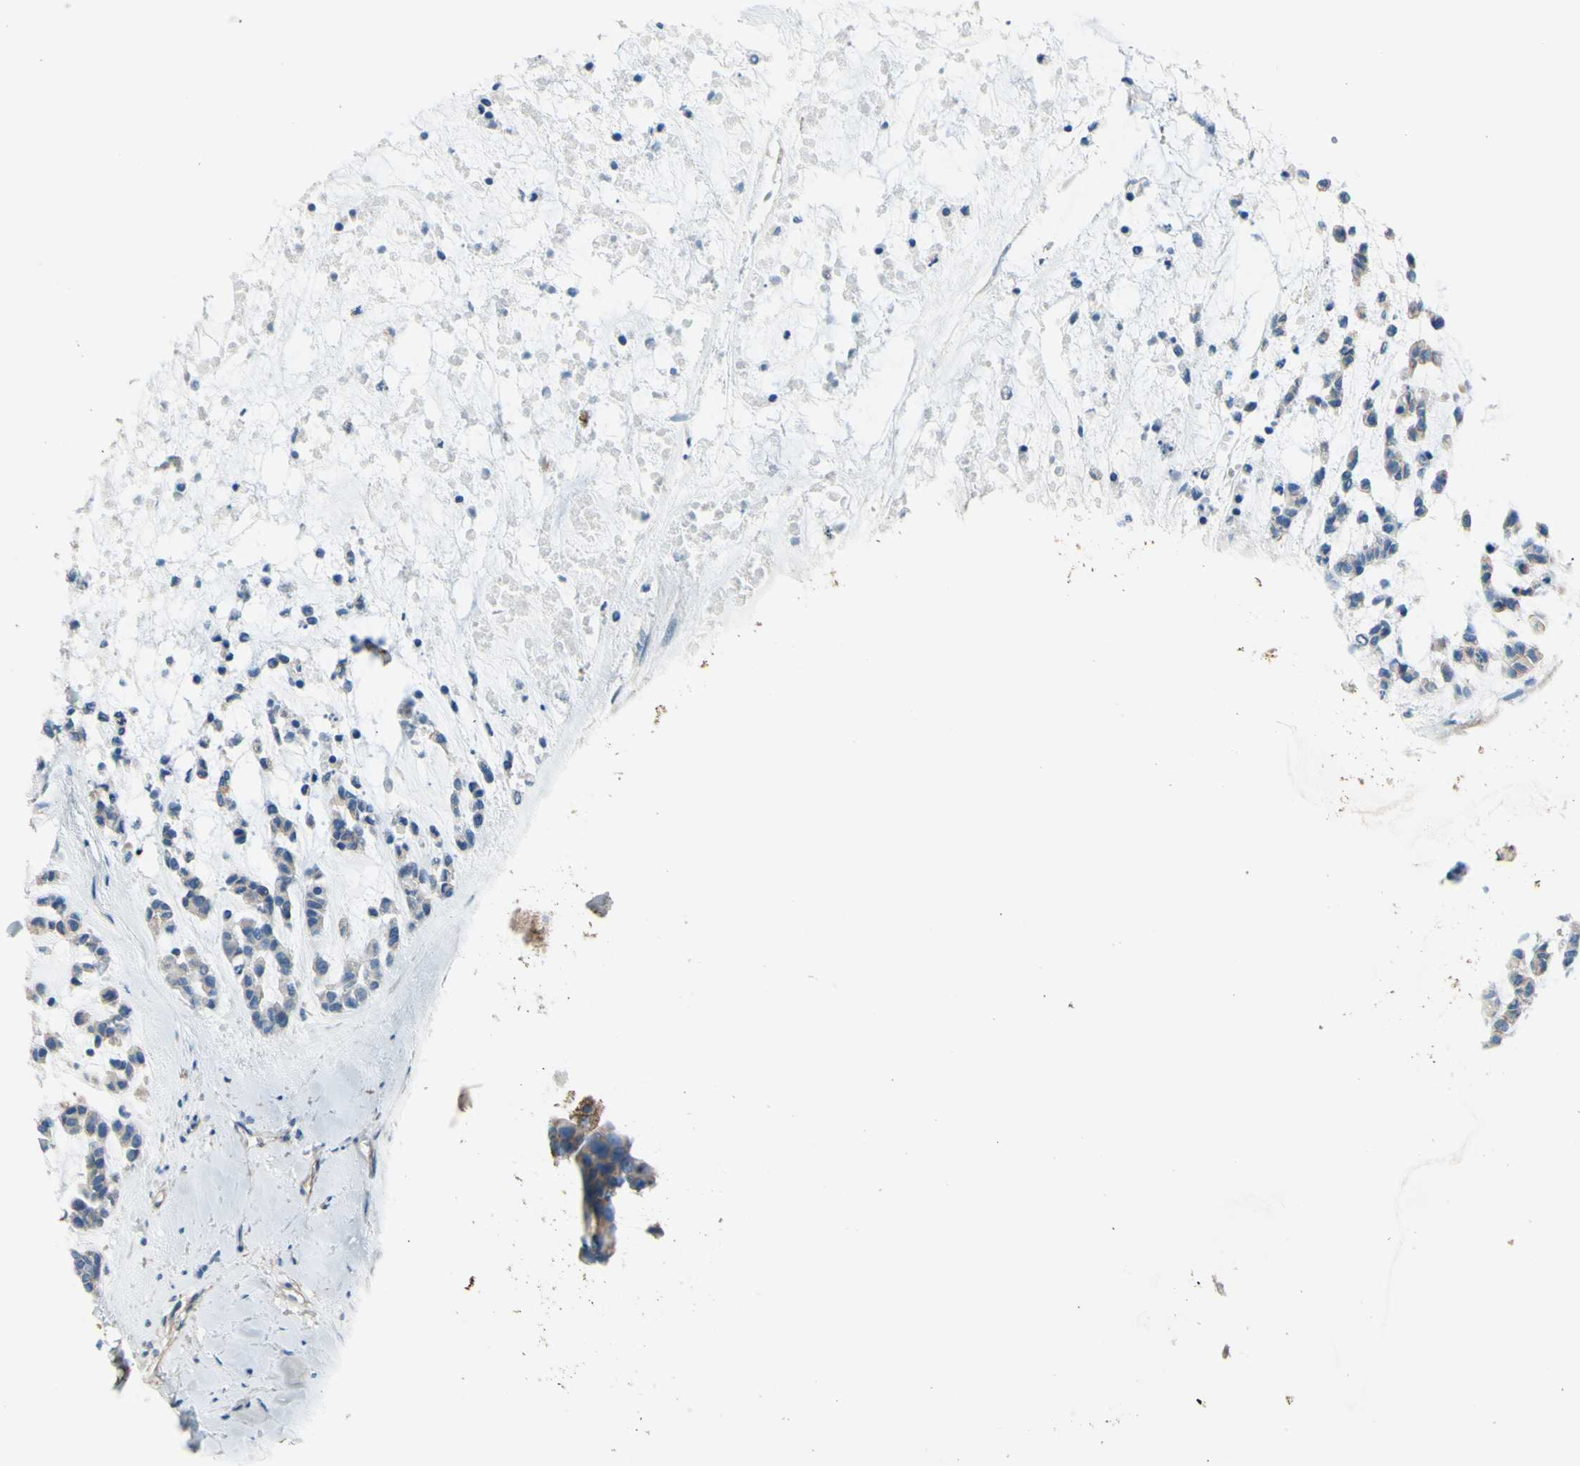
{"staining": {"intensity": "weak", "quantity": ">75%", "location": "cytoplasmic/membranous"}, "tissue": "head and neck cancer", "cell_type": "Tumor cells", "image_type": "cancer", "snomed": [{"axis": "morphology", "description": "Adenocarcinoma, NOS"}, {"axis": "morphology", "description": "Adenoma, NOS"}, {"axis": "topography", "description": "Head-Neck"}], "caption": "This photomicrograph reveals immunohistochemistry staining of human head and neck cancer (adenoma), with low weak cytoplasmic/membranous expression in approximately >75% of tumor cells.", "gene": "ADD1", "patient": {"sex": "female", "age": 55}}